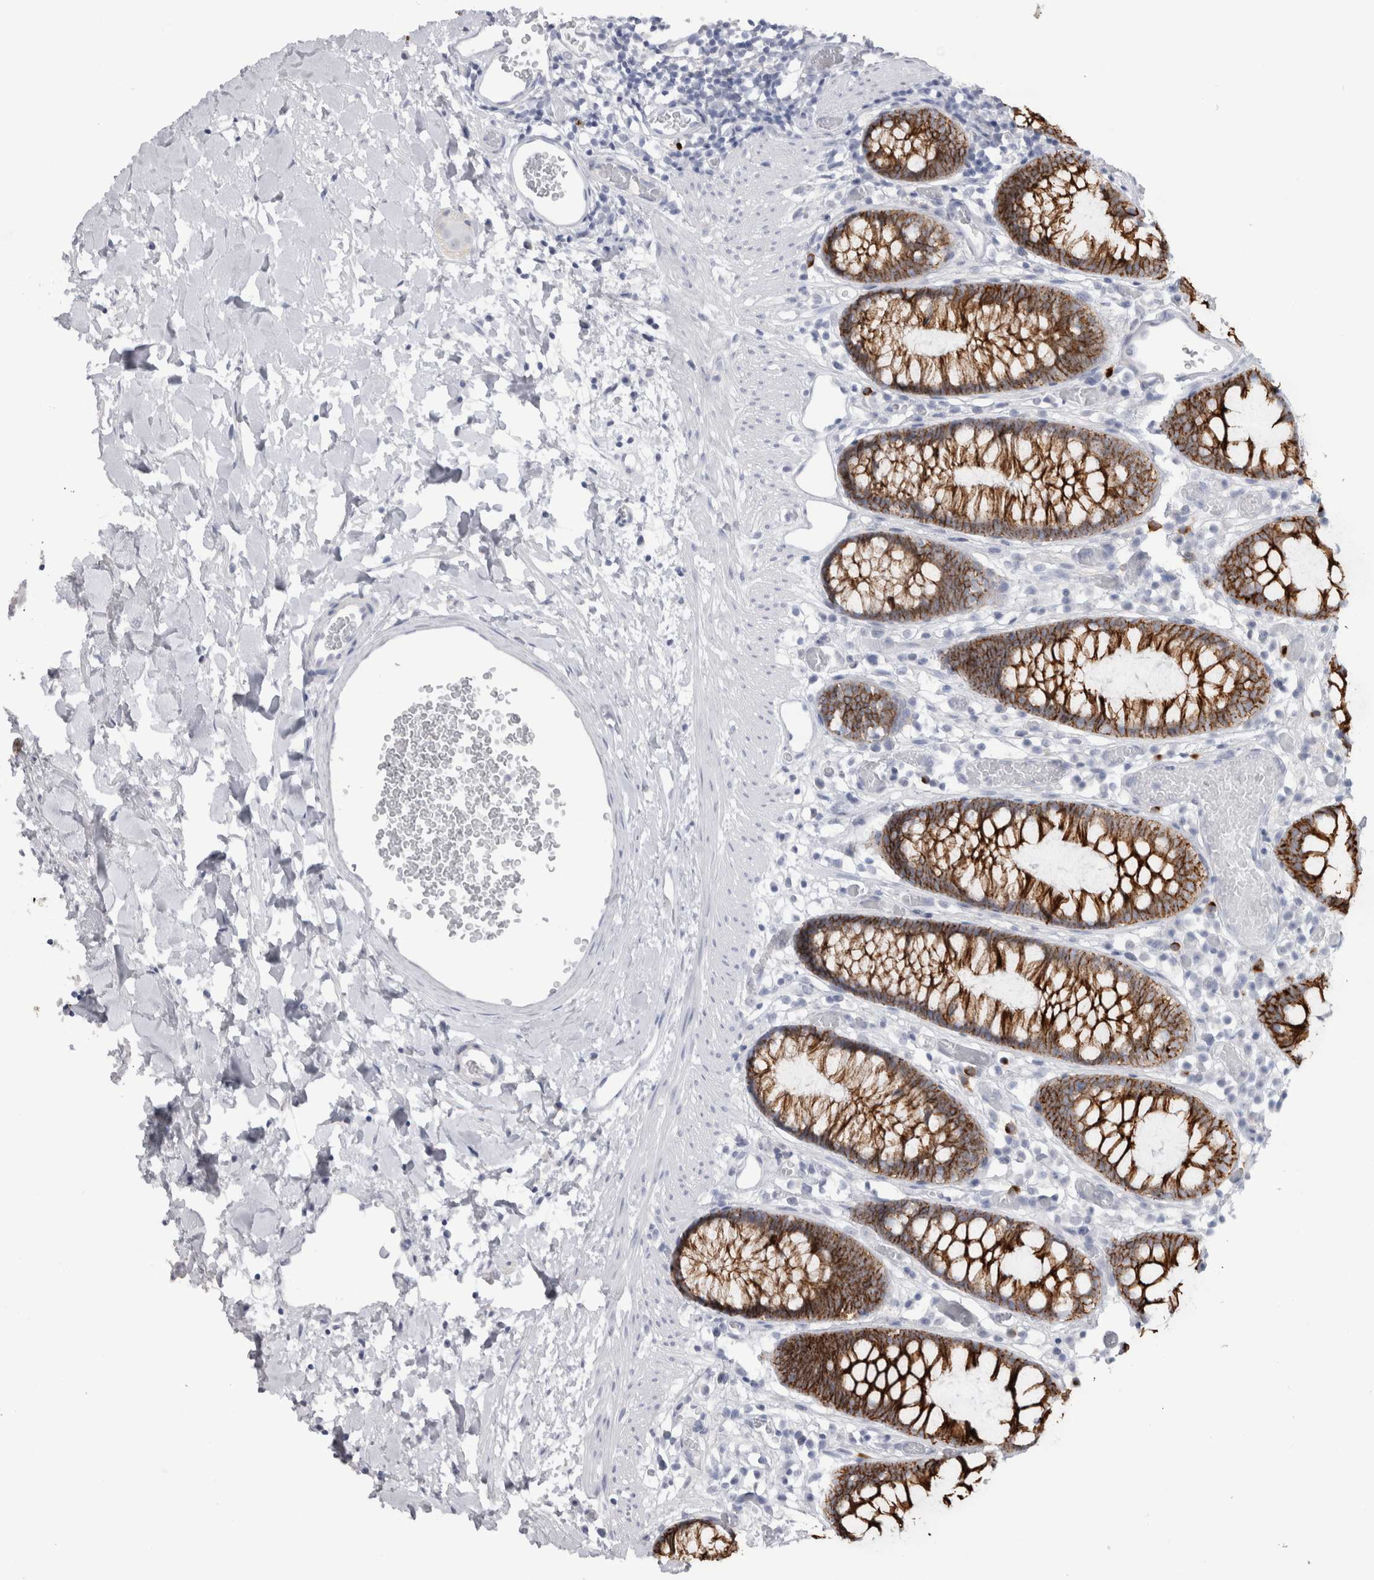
{"staining": {"intensity": "negative", "quantity": "none", "location": "none"}, "tissue": "colon", "cell_type": "Endothelial cells", "image_type": "normal", "snomed": [{"axis": "morphology", "description": "Normal tissue, NOS"}, {"axis": "topography", "description": "Colon"}], "caption": "The immunohistochemistry histopathology image has no significant expression in endothelial cells of colon.", "gene": "CDH17", "patient": {"sex": "male", "age": 14}}